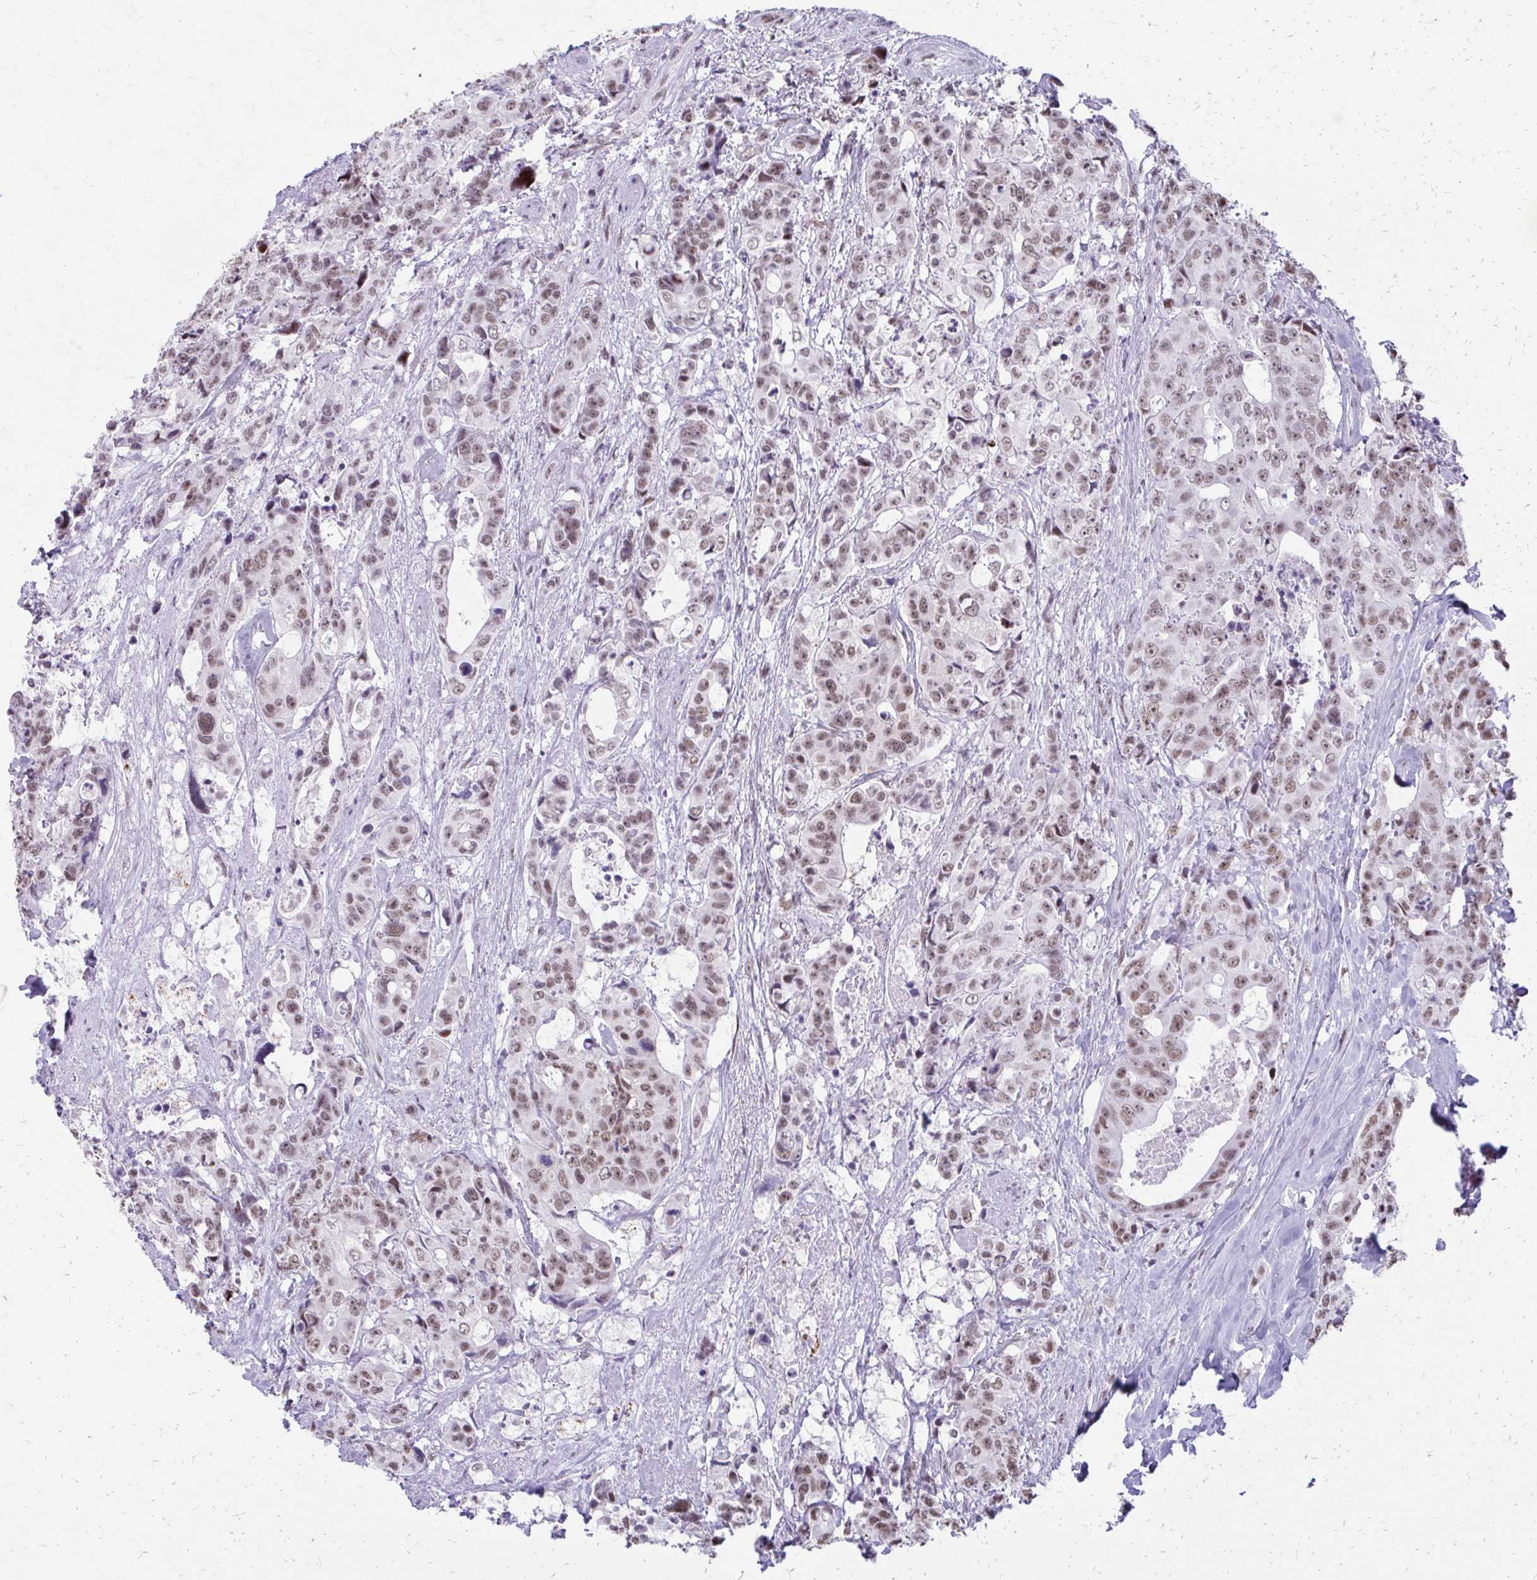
{"staining": {"intensity": "weak", "quantity": ">75%", "location": "nuclear"}, "tissue": "colorectal cancer", "cell_type": "Tumor cells", "image_type": "cancer", "snomed": [{"axis": "morphology", "description": "Adenocarcinoma, NOS"}, {"axis": "topography", "description": "Rectum"}], "caption": "High-power microscopy captured an immunohistochemistry (IHC) histopathology image of colorectal cancer, revealing weak nuclear expression in approximately >75% of tumor cells. (DAB (3,3'-diaminobenzidine) IHC, brown staining for protein, blue staining for nuclei).", "gene": "SS18", "patient": {"sex": "female", "age": 62}}